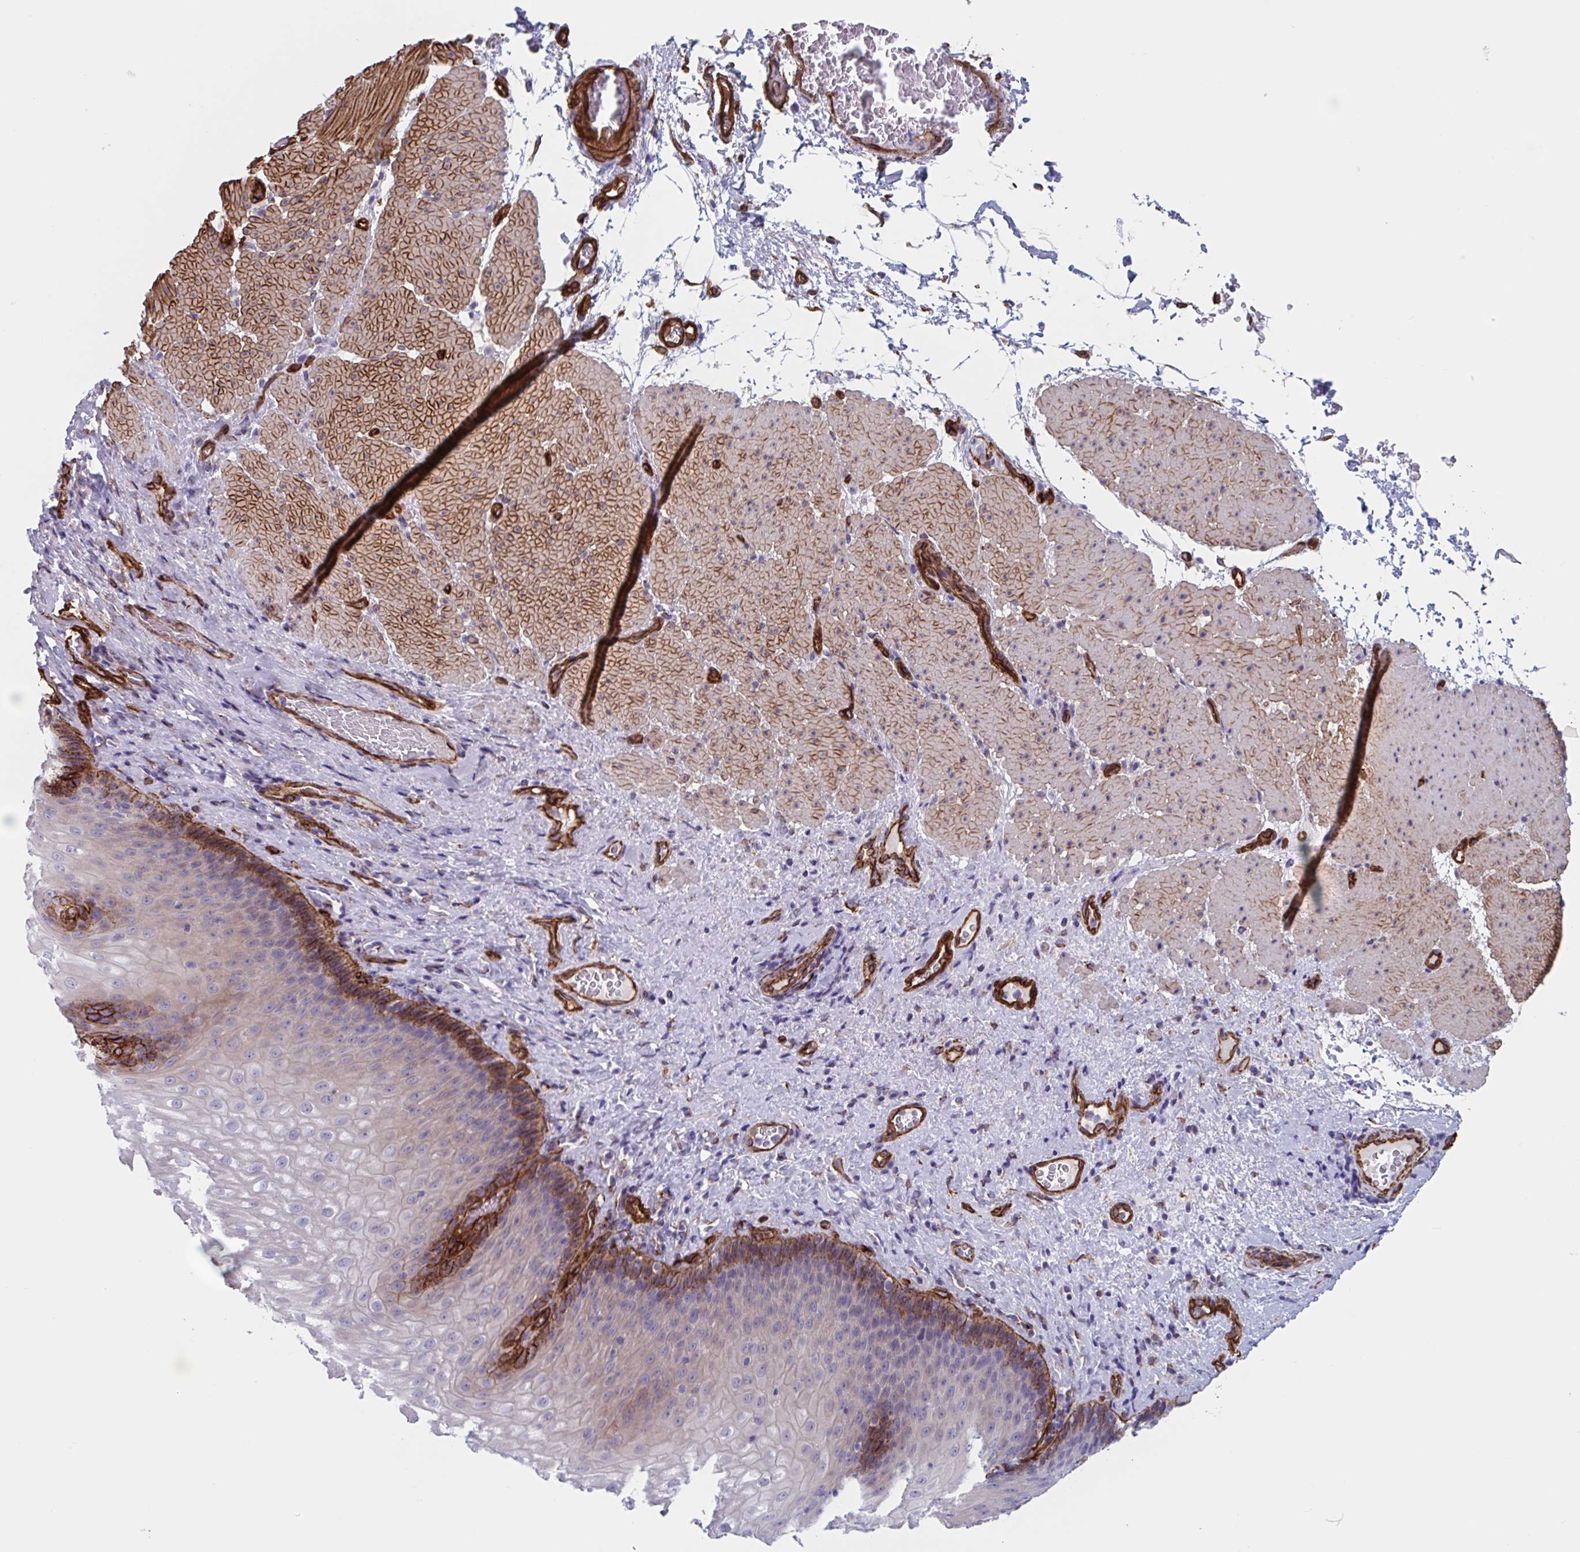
{"staining": {"intensity": "moderate", "quantity": "<25%", "location": "cytoplasmic/membranous"}, "tissue": "esophagus", "cell_type": "Squamous epithelial cells", "image_type": "normal", "snomed": [{"axis": "morphology", "description": "Normal tissue, NOS"}, {"axis": "topography", "description": "Esophagus"}], "caption": "Immunohistochemistry (IHC) staining of benign esophagus, which reveals low levels of moderate cytoplasmic/membranous positivity in about <25% of squamous epithelial cells indicating moderate cytoplasmic/membranous protein staining. The staining was performed using DAB (3,3'-diaminobenzidine) (brown) for protein detection and nuclei were counterstained in hematoxylin (blue).", "gene": "CITED4", "patient": {"sex": "male", "age": 62}}